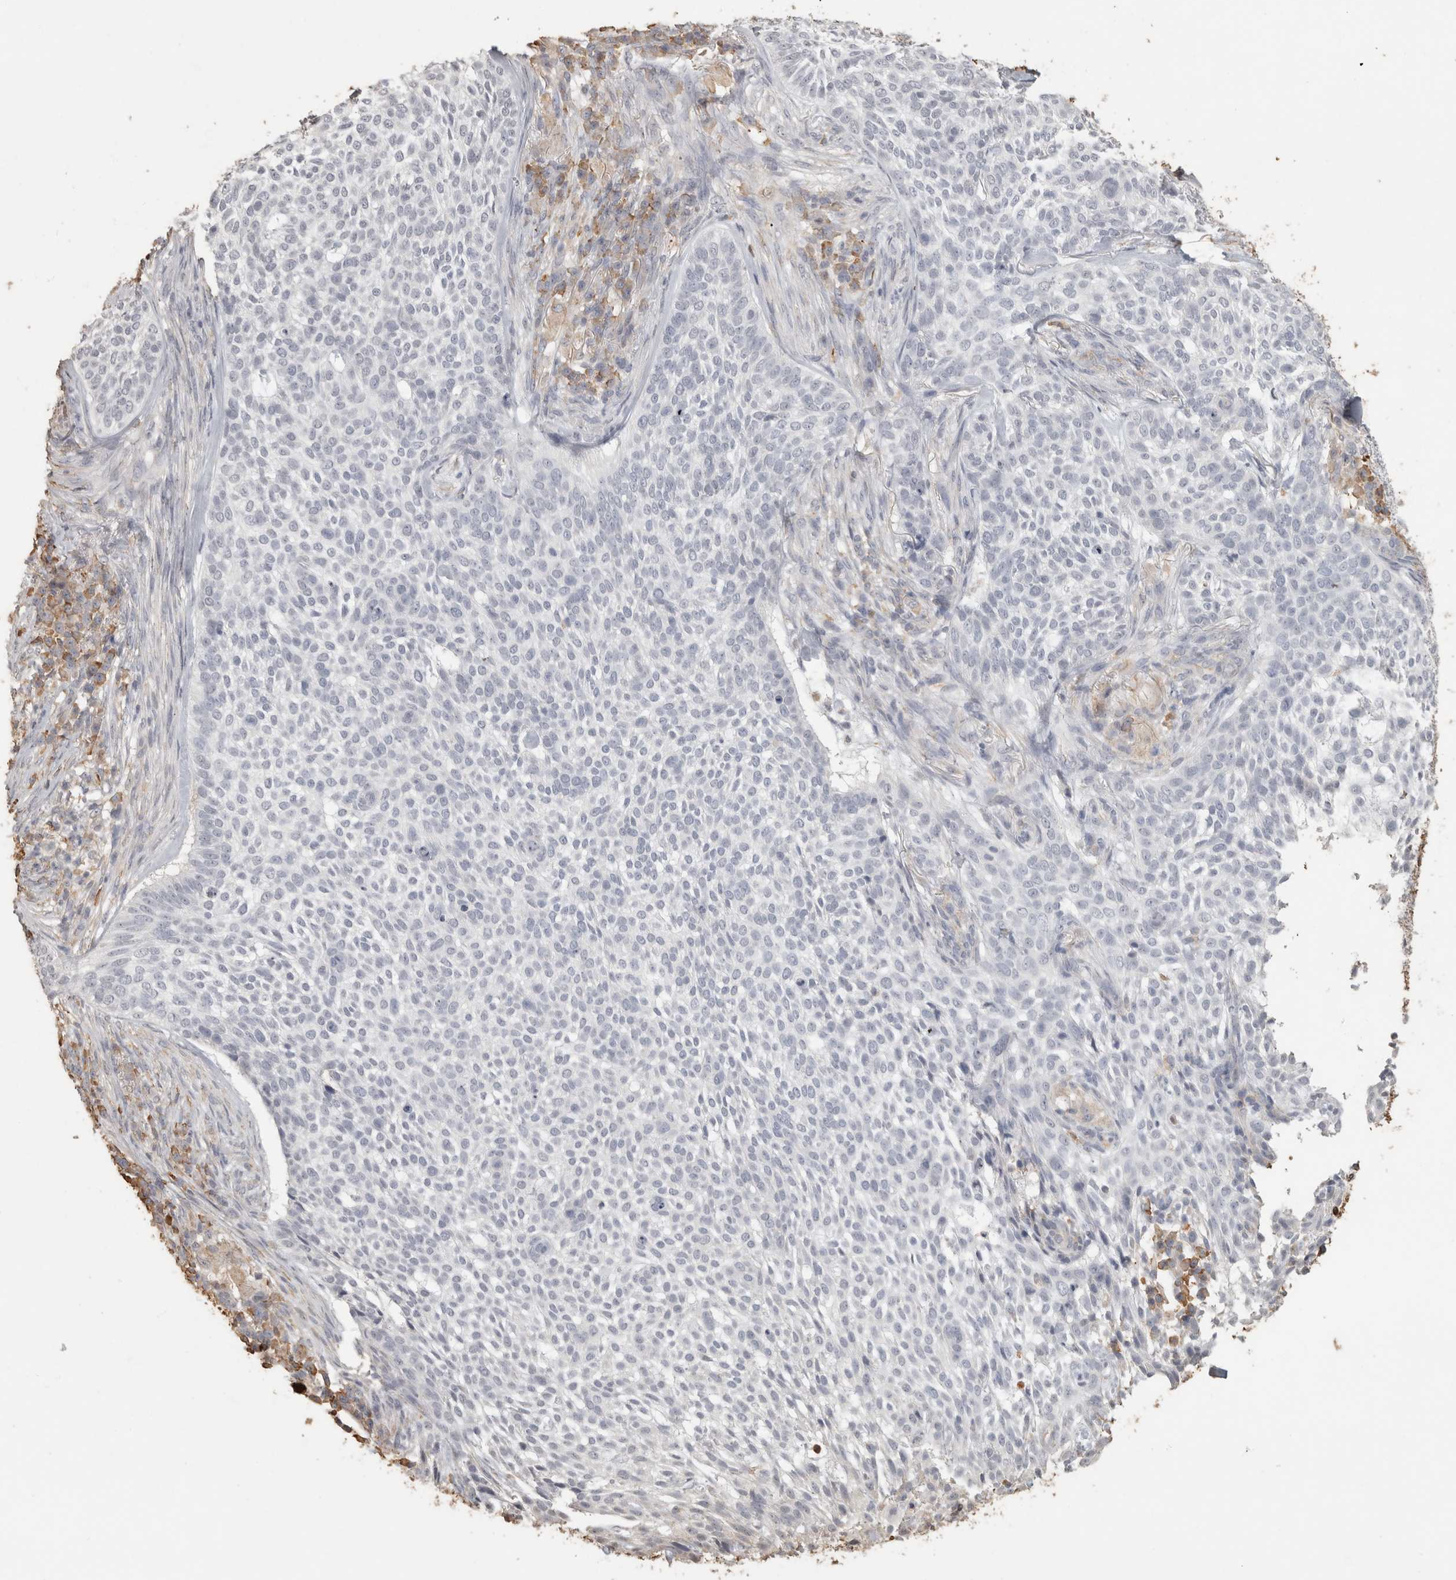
{"staining": {"intensity": "negative", "quantity": "none", "location": "none"}, "tissue": "skin cancer", "cell_type": "Tumor cells", "image_type": "cancer", "snomed": [{"axis": "morphology", "description": "Basal cell carcinoma"}, {"axis": "topography", "description": "Skin"}], "caption": "Immunohistochemistry image of neoplastic tissue: skin cancer (basal cell carcinoma) stained with DAB exhibits no significant protein positivity in tumor cells. (Stains: DAB IHC with hematoxylin counter stain, Microscopy: brightfield microscopy at high magnification).", "gene": "REPS2", "patient": {"sex": "female", "age": 64}}